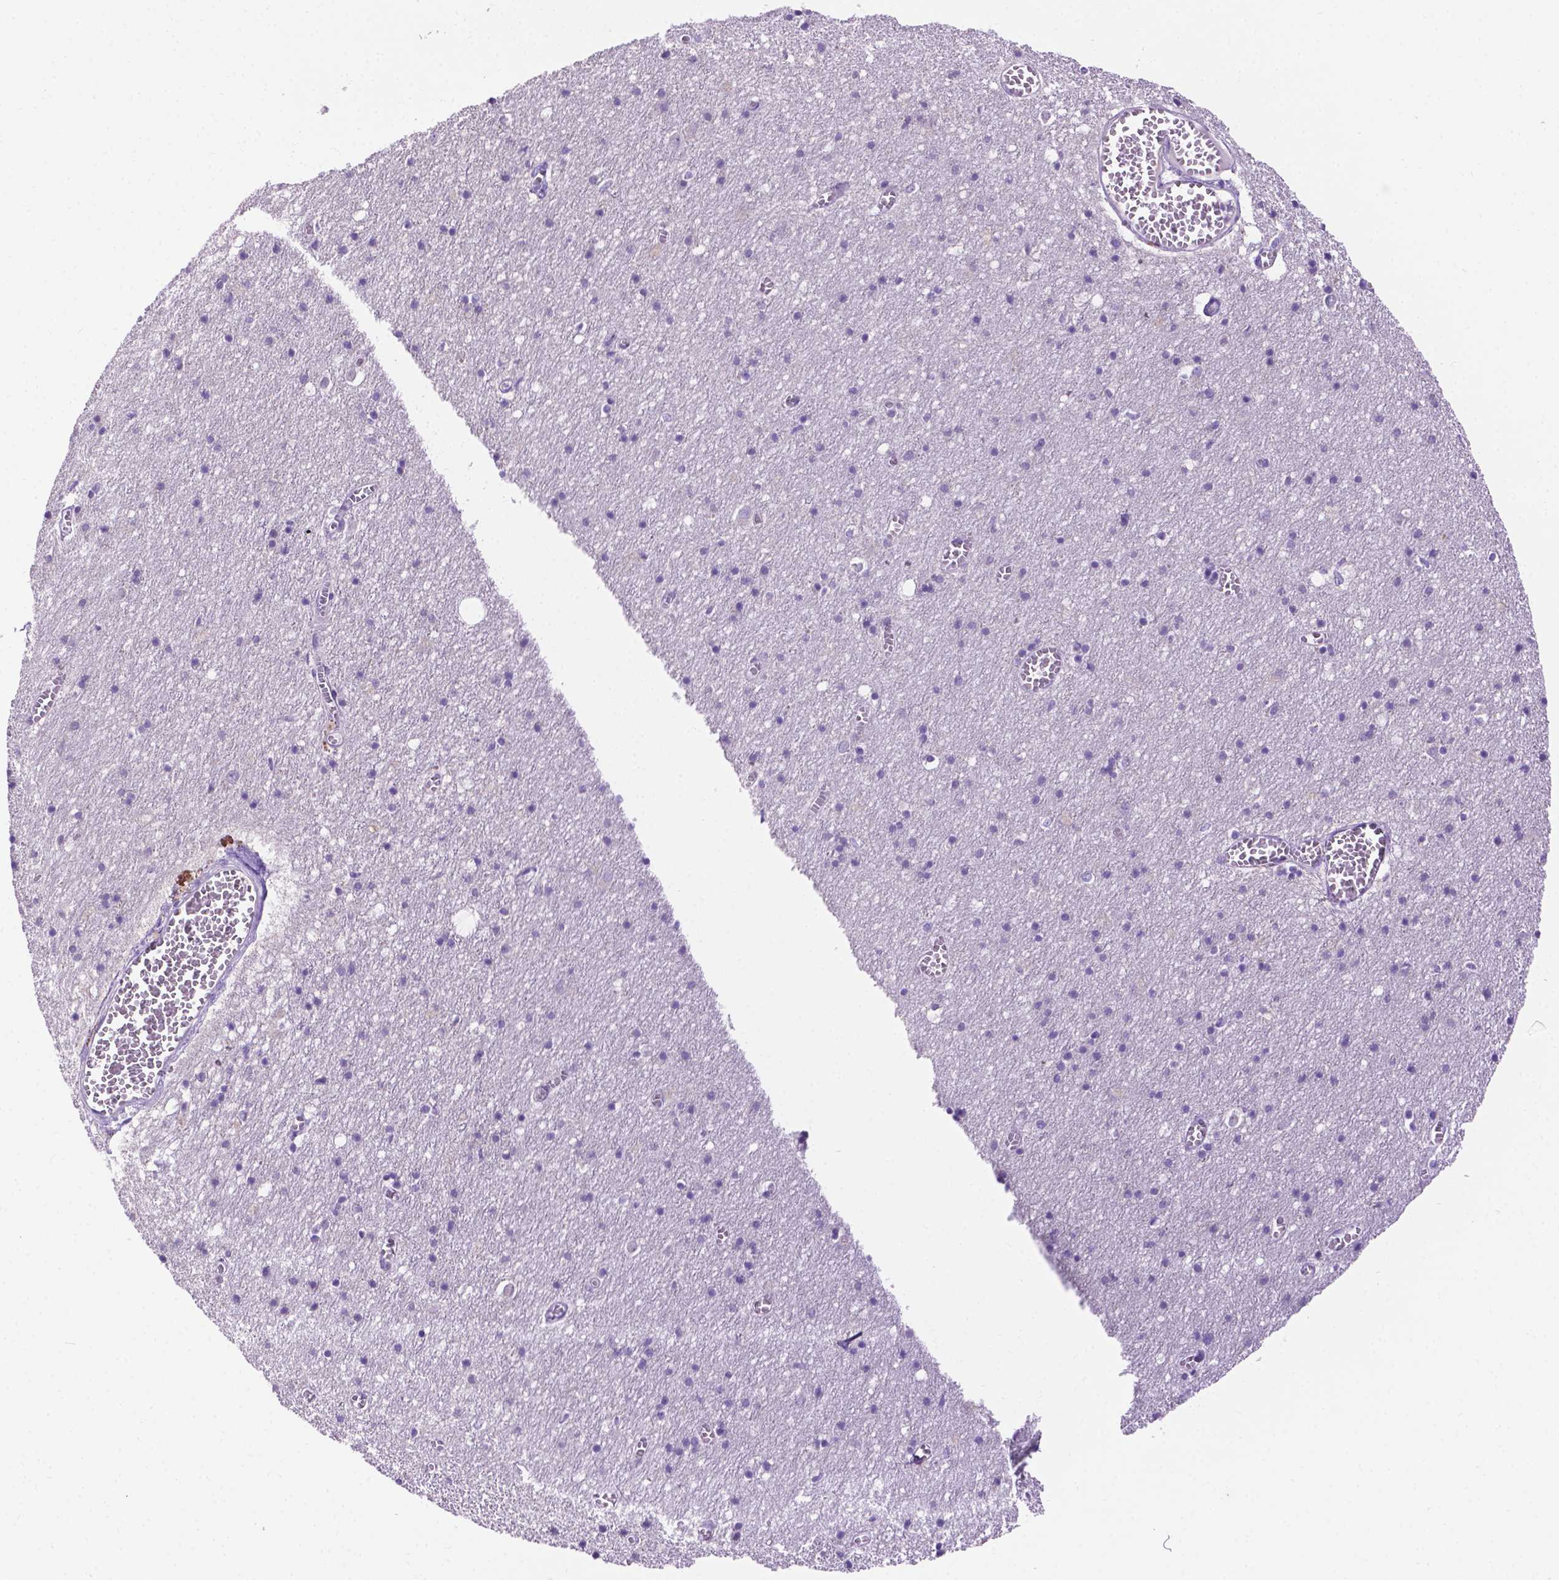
{"staining": {"intensity": "negative", "quantity": "none", "location": "none"}, "tissue": "cerebral cortex", "cell_type": "Endothelial cells", "image_type": "normal", "snomed": [{"axis": "morphology", "description": "Normal tissue, NOS"}, {"axis": "topography", "description": "Cerebral cortex"}], "caption": "An image of cerebral cortex stained for a protein displays no brown staining in endothelial cells.", "gene": "MMP27", "patient": {"sex": "male", "age": 70}}